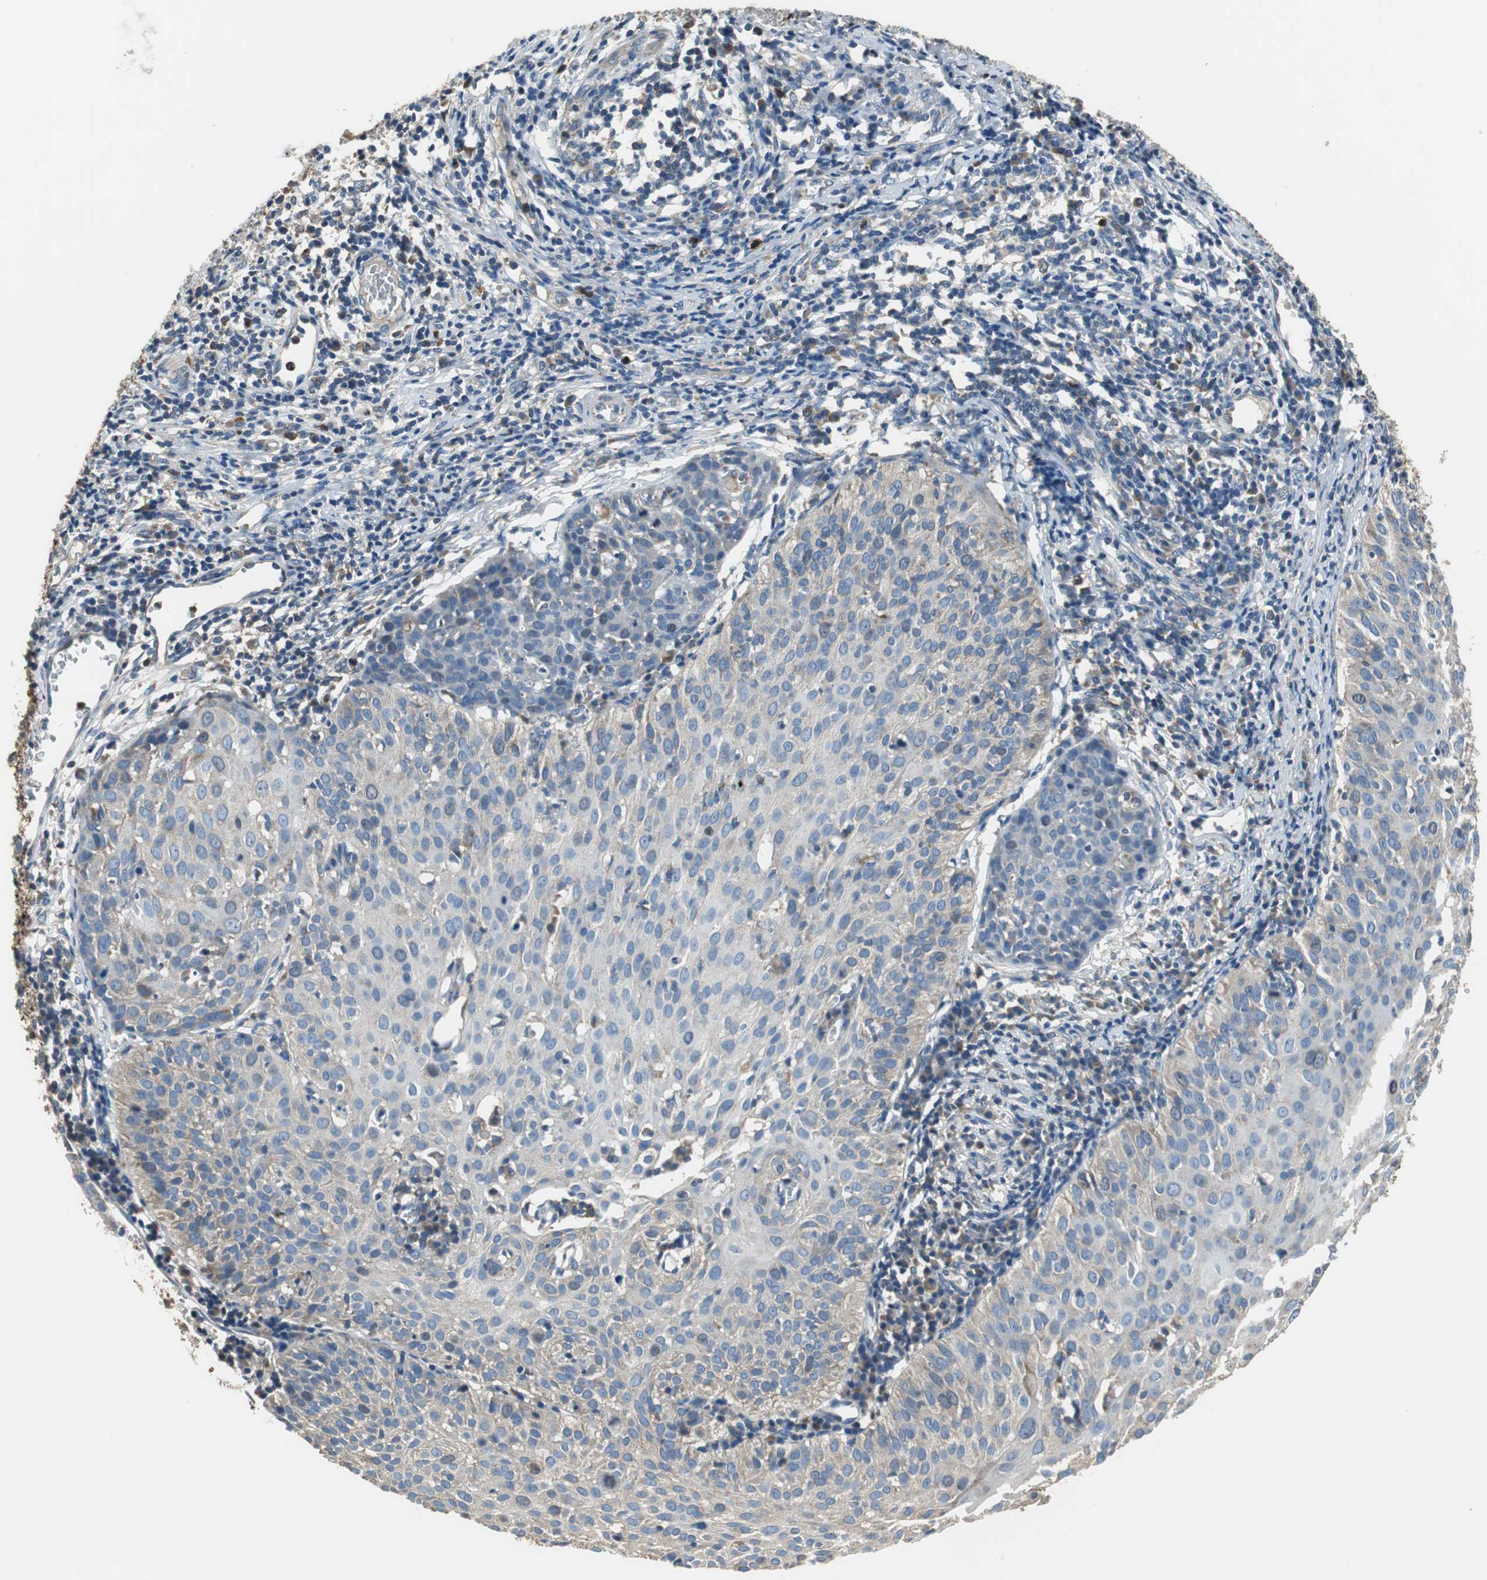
{"staining": {"intensity": "weak", "quantity": "<25%", "location": "cytoplasmic/membranous,nuclear"}, "tissue": "cervical cancer", "cell_type": "Tumor cells", "image_type": "cancer", "snomed": [{"axis": "morphology", "description": "Squamous cell carcinoma, NOS"}, {"axis": "topography", "description": "Cervix"}], "caption": "Human squamous cell carcinoma (cervical) stained for a protein using immunohistochemistry (IHC) demonstrates no staining in tumor cells.", "gene": "PI4KB", "patient": {"sex": "female", "age": 38}}